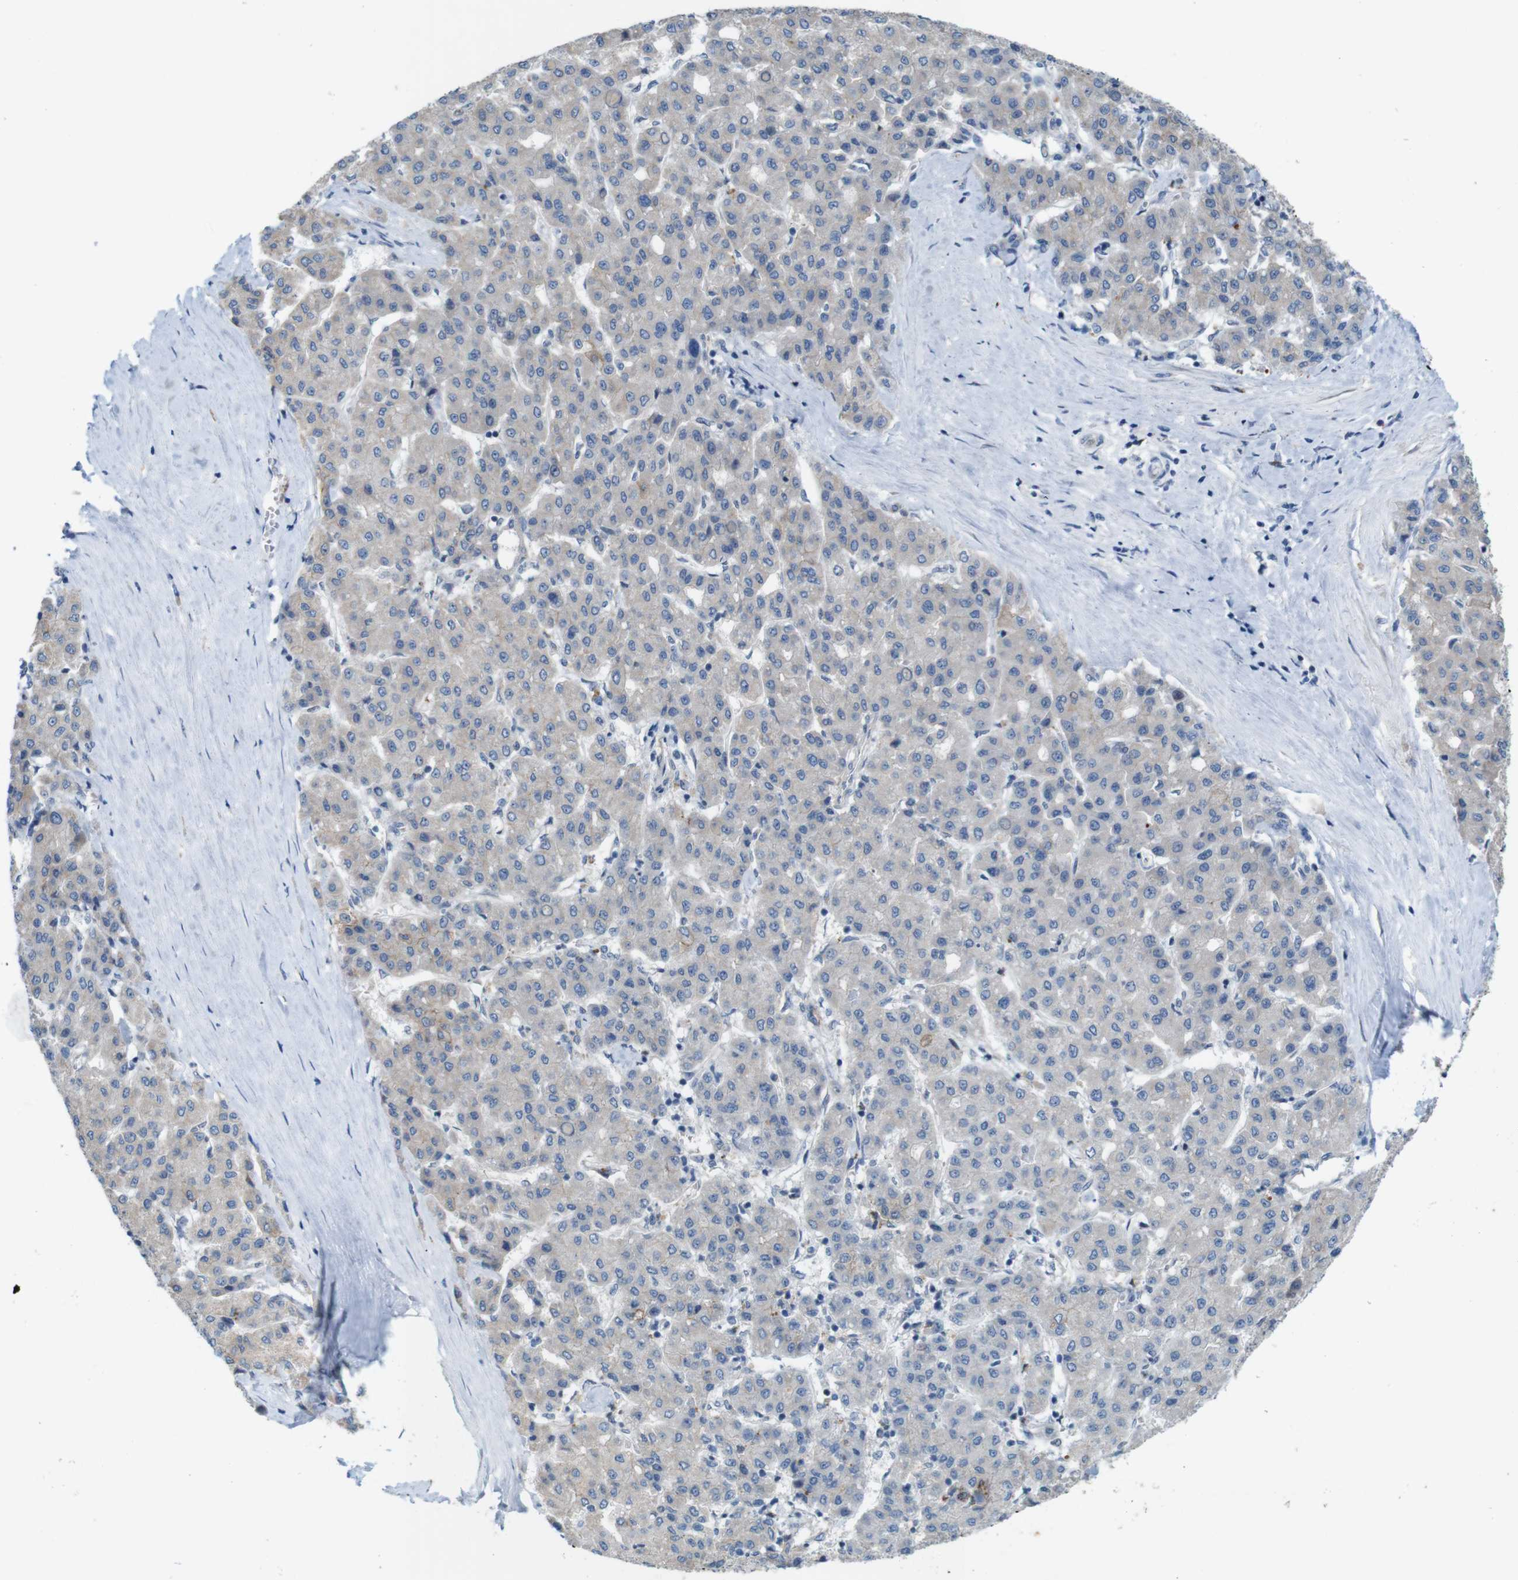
{"staining": {"intensity": "moderate", "quantity": ">75%", "location": "cytoplasmic/membranous"}, "tissue": "liver cancer", "cell_type": "Tumor cells", "image_type": "cancer", "snomed": [{"axis": "morphology", "description": "Carcinoma, Hepatocellular, NOS"}, {"axis": "topography", "description": "Liver"}], "caption": "Moderate cytoplasmic/membranous protein positivity is appreciated in about >75% of tumor cells in liver hepatocellular carcinoma.", "gene": "SKI", "patient": {"sex": "male", "age": 65}}